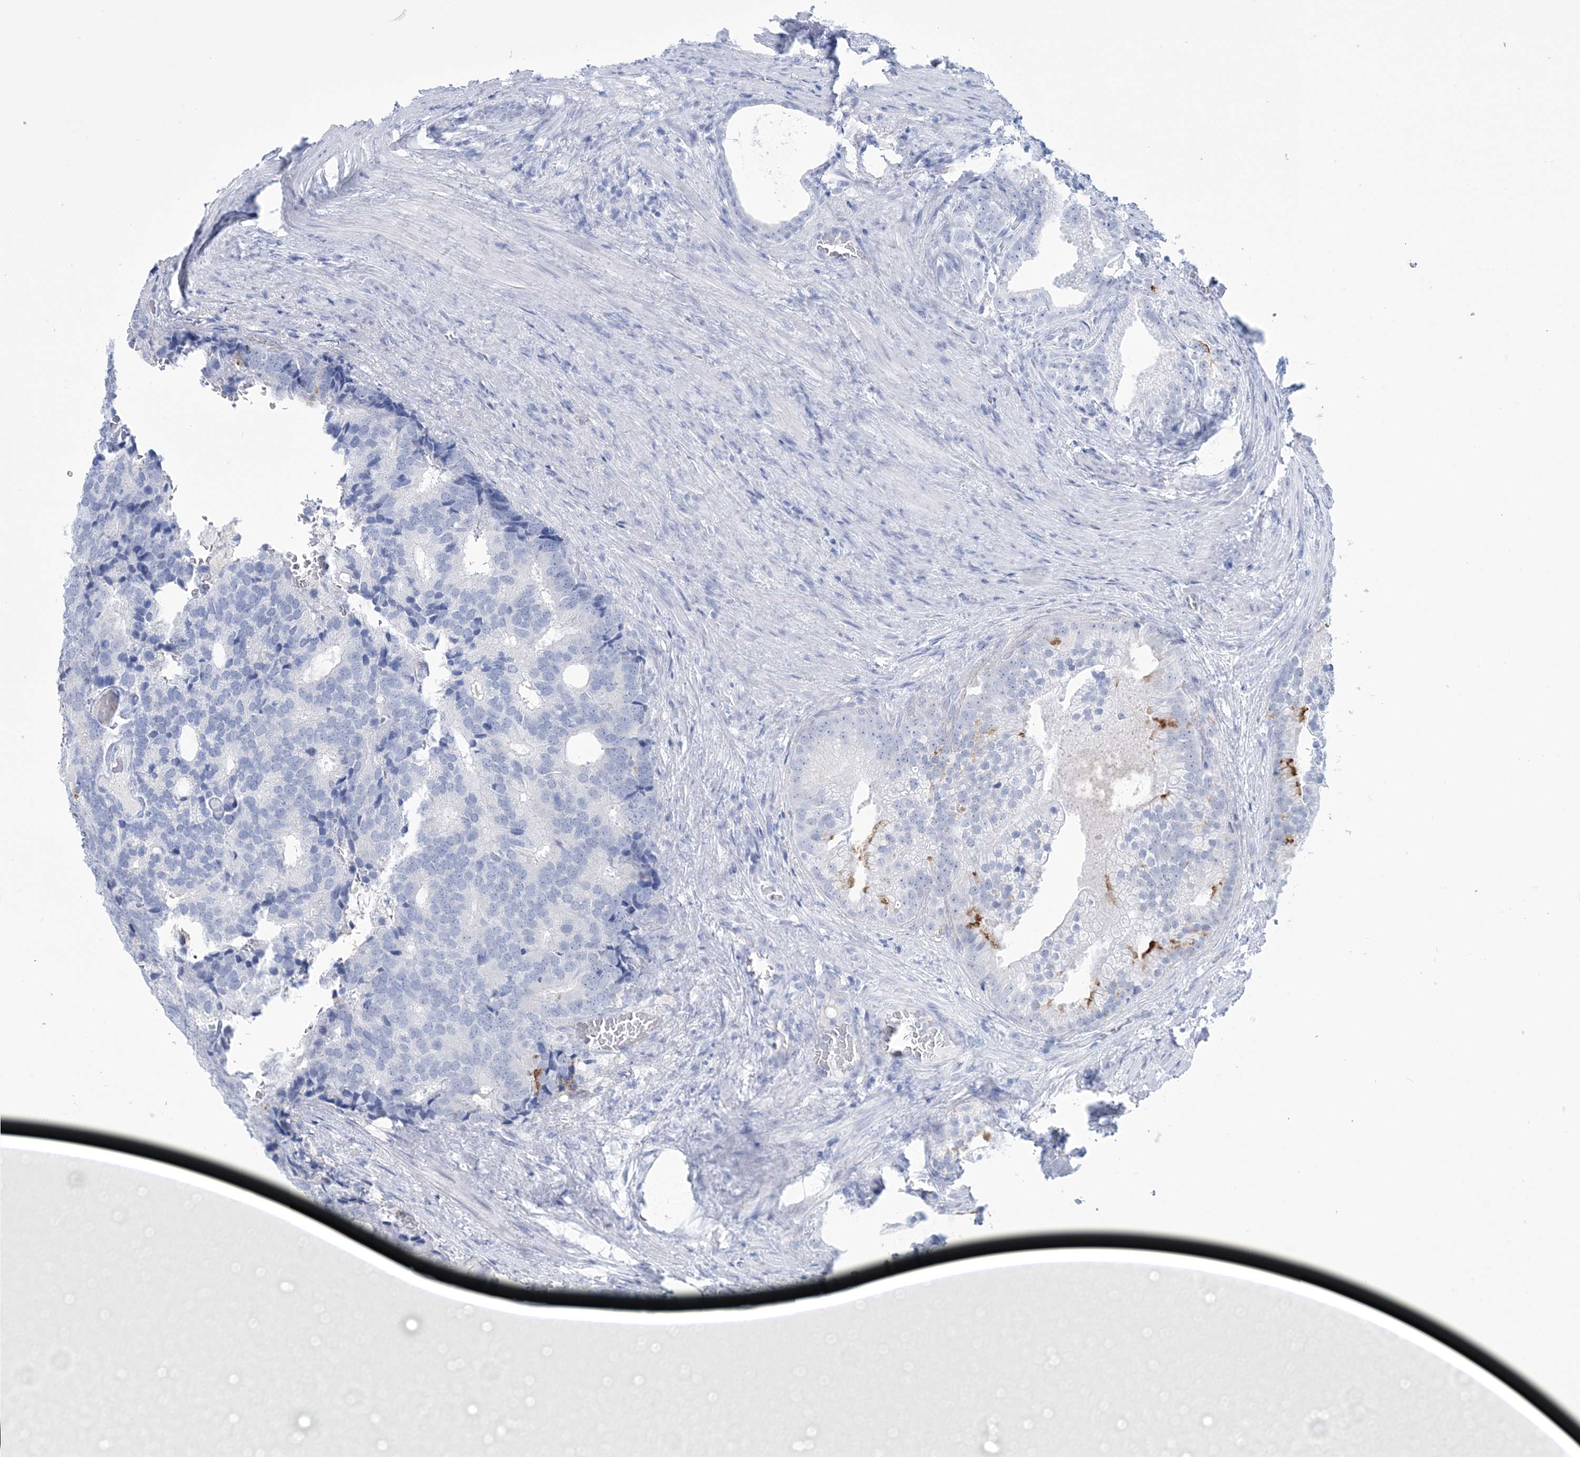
{"staining": {"intensity": "negative", "quantity": "none", "location": "none"}, "tissue": "prostate cancer", "cell_type": "Tumor cells", "image_type": "cancer", "snomed": [{"axis": "morphology", "description": "Adenocarcinoma, Low grade"}, {"axis": "topography", "description": "Prostate"}], "caption": "A high-resolution image shows IHC staining of prostate cancer (low-grade adenocarcinoma), which demonstrates no significant expression in tumor cells.", "gene": "DPCD", "patient": {"sex": "male", "age": 71}}